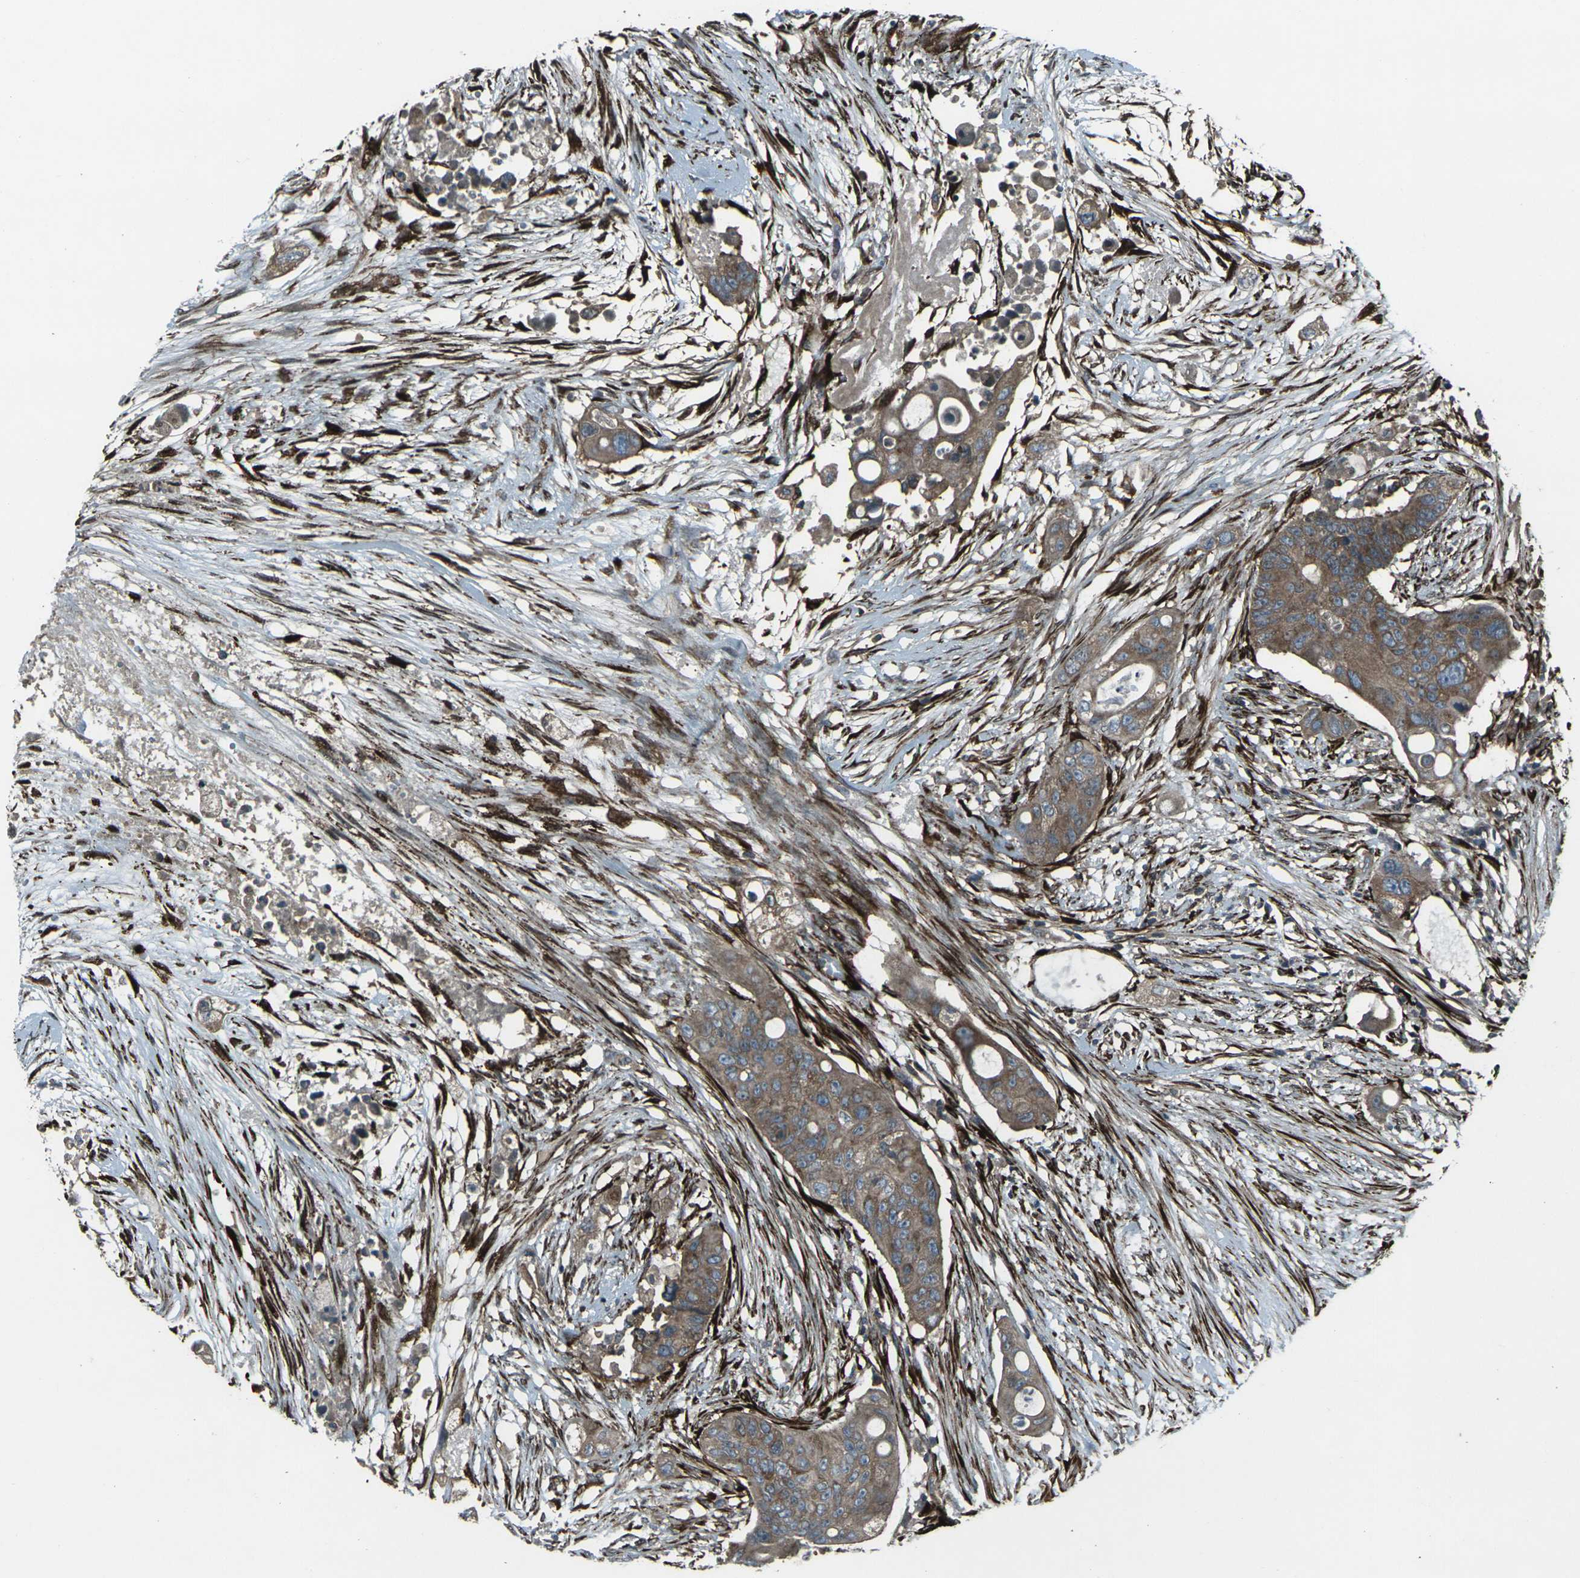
{"staining": {"intensity": "moderate", "quantity": ">75%", "location": "cytoplasmic/membranous"}, "tissue": "colorectal cancer", "cell_type": "Tumor cells", "image_type": "cancer", "snomed": [{"axis": "morphology", "description": "Adenocarcinoma, NOS"}, {"axis": "topography", "description": "Colon"}], "caption": "Colorectal cancer tissue displays moderate cytoplasmic/membranous expression in about >75% of tumor cells (DAB = brown stain, brightfield microscopy at high magnification).", "gene": "LSMEM1", "patient": {"sex": "female", "age": 57}}